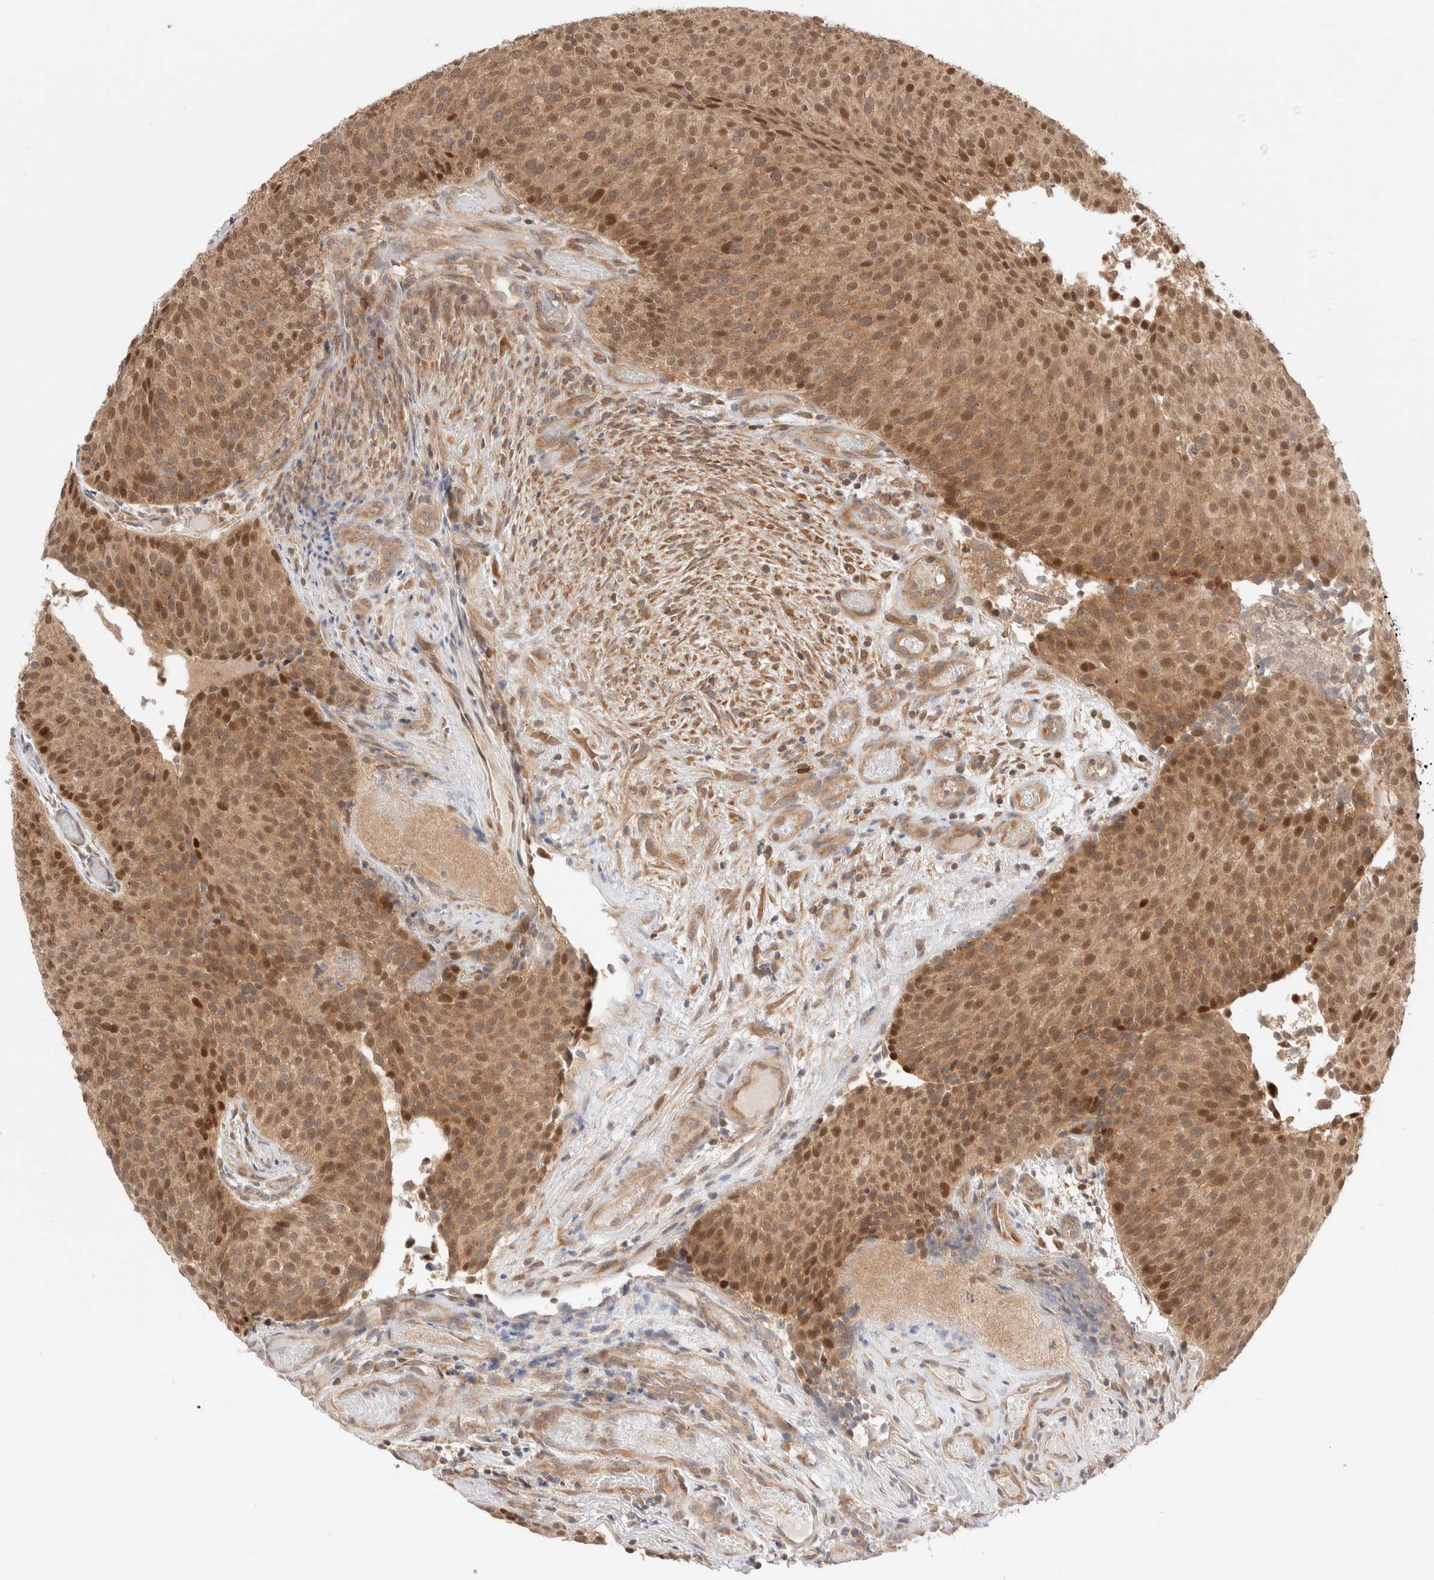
{"staining": {"intensity": "moderate", "quantity": ">75%", "location": "cytoplasmic/membranous,nuclear"}, "tissue": "urothelial cancer", "cell_type": "Tumor cells", "image_type": "cancer", "snomed": [{"axis": "morphology", "description": "Urothelial carcinoma, Low grade"}, {"axis": "topography", "description": "Urinary bladder"}], "caption": "Protein analysis of urothelial carcinoma (low-grade) tissue exhibits moderate cytoplasmic/membranous and nuclear staining in approximately >75% of tumor cells.", "gene": "XKR4", "patient": {"sex": "male", "age": 86}}